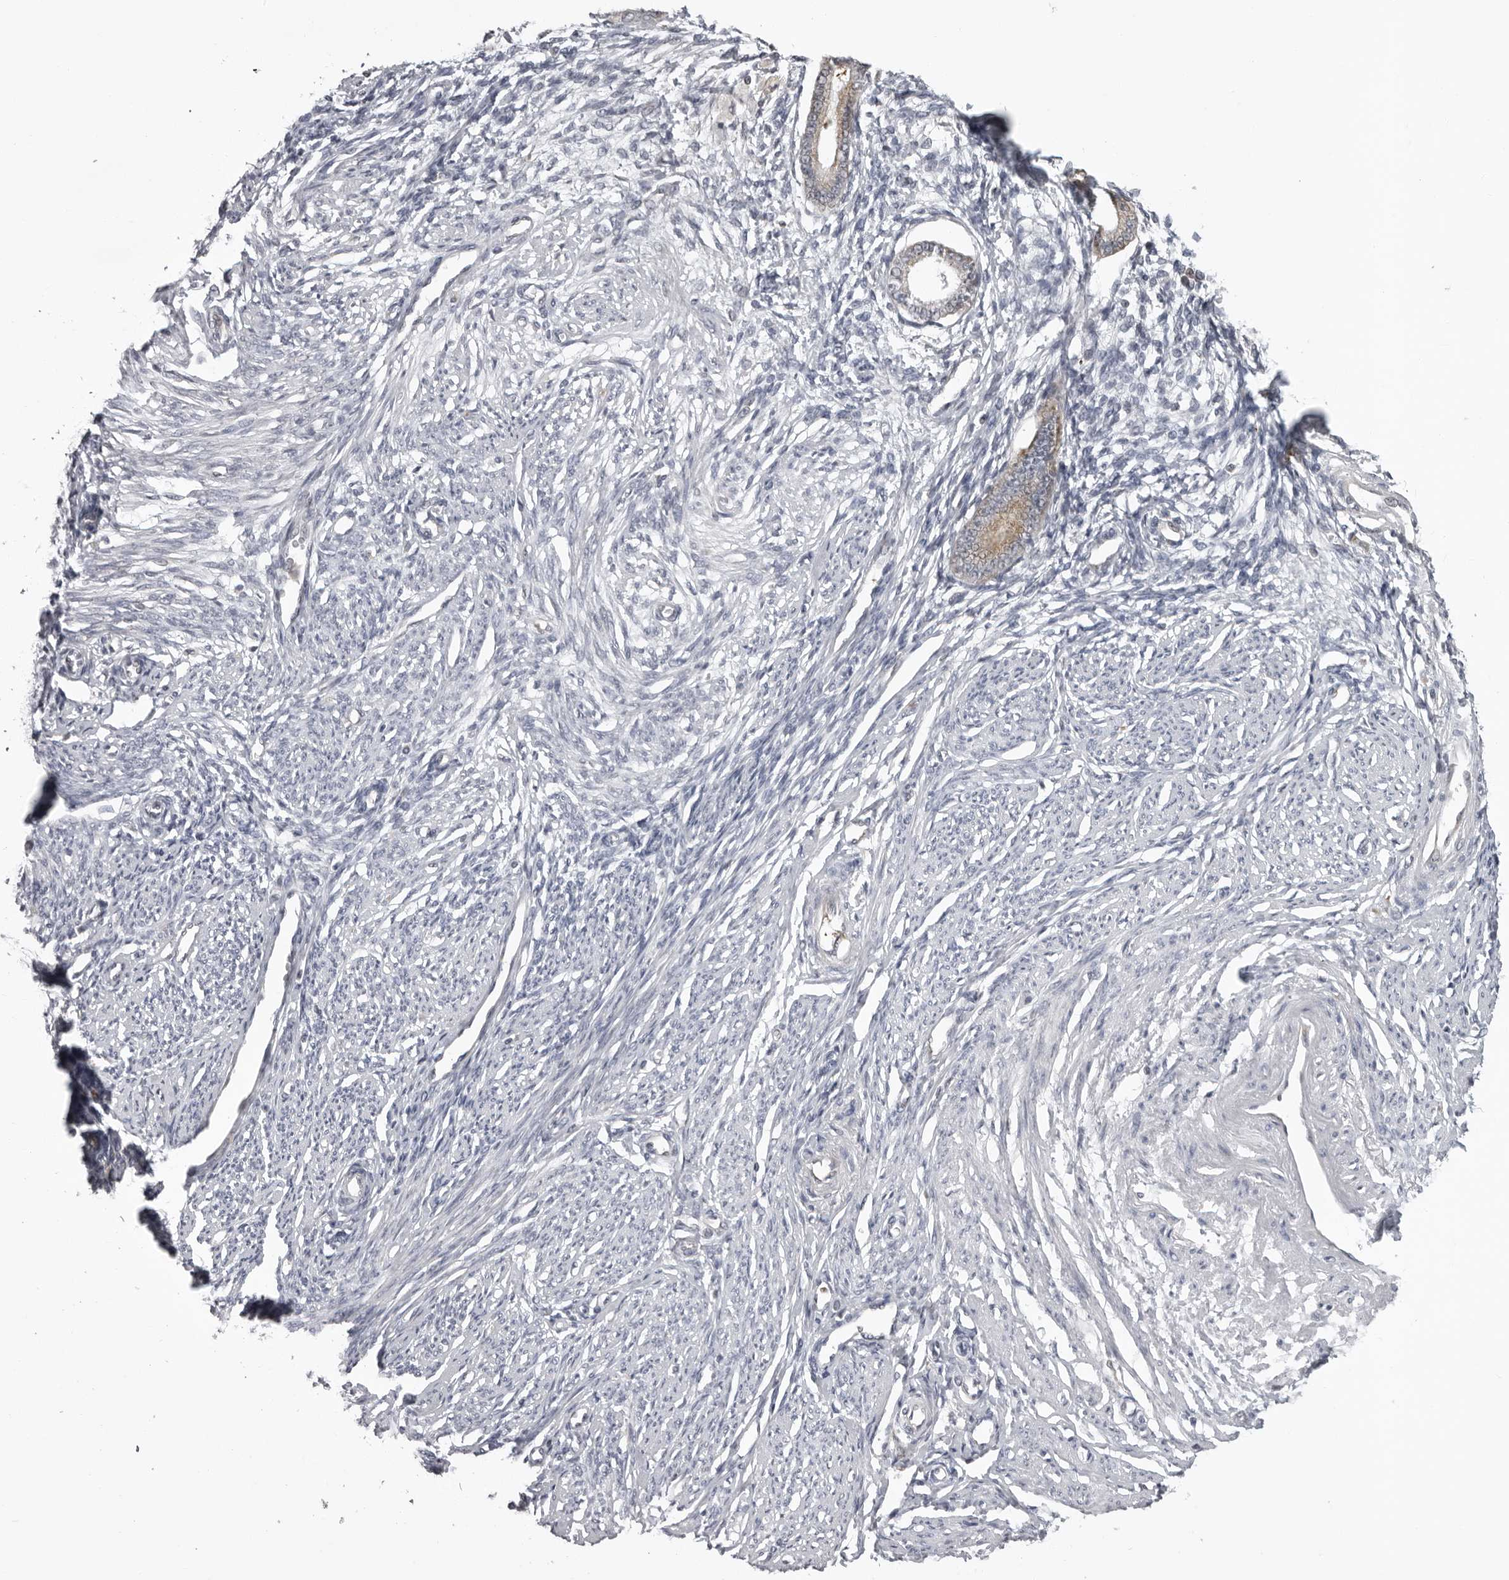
{"staining": {"intensity": "negative", "quantity": "none", "location": "none"}, "tissue": "endometrium", "cell_type": "Cells in endometrial stroma", "image_type": "normal", "snomed": [{"axis": "morphology", "description": "Normal tissue, NOS"}, {"axis": "topography", "description": "Endometrium"}], "caption": "Immunohistochemistry micrograph of unremarkable endometrium stained for a protein (brown), which exhibits no expression in cells in endometrial stroma. (DAB (3,3'-diaminobenzidine) immunohistochemistry with hematoxylin counter stain).", "gene": "MRPS15", "patient": {"sex": "female", "age": 56}}